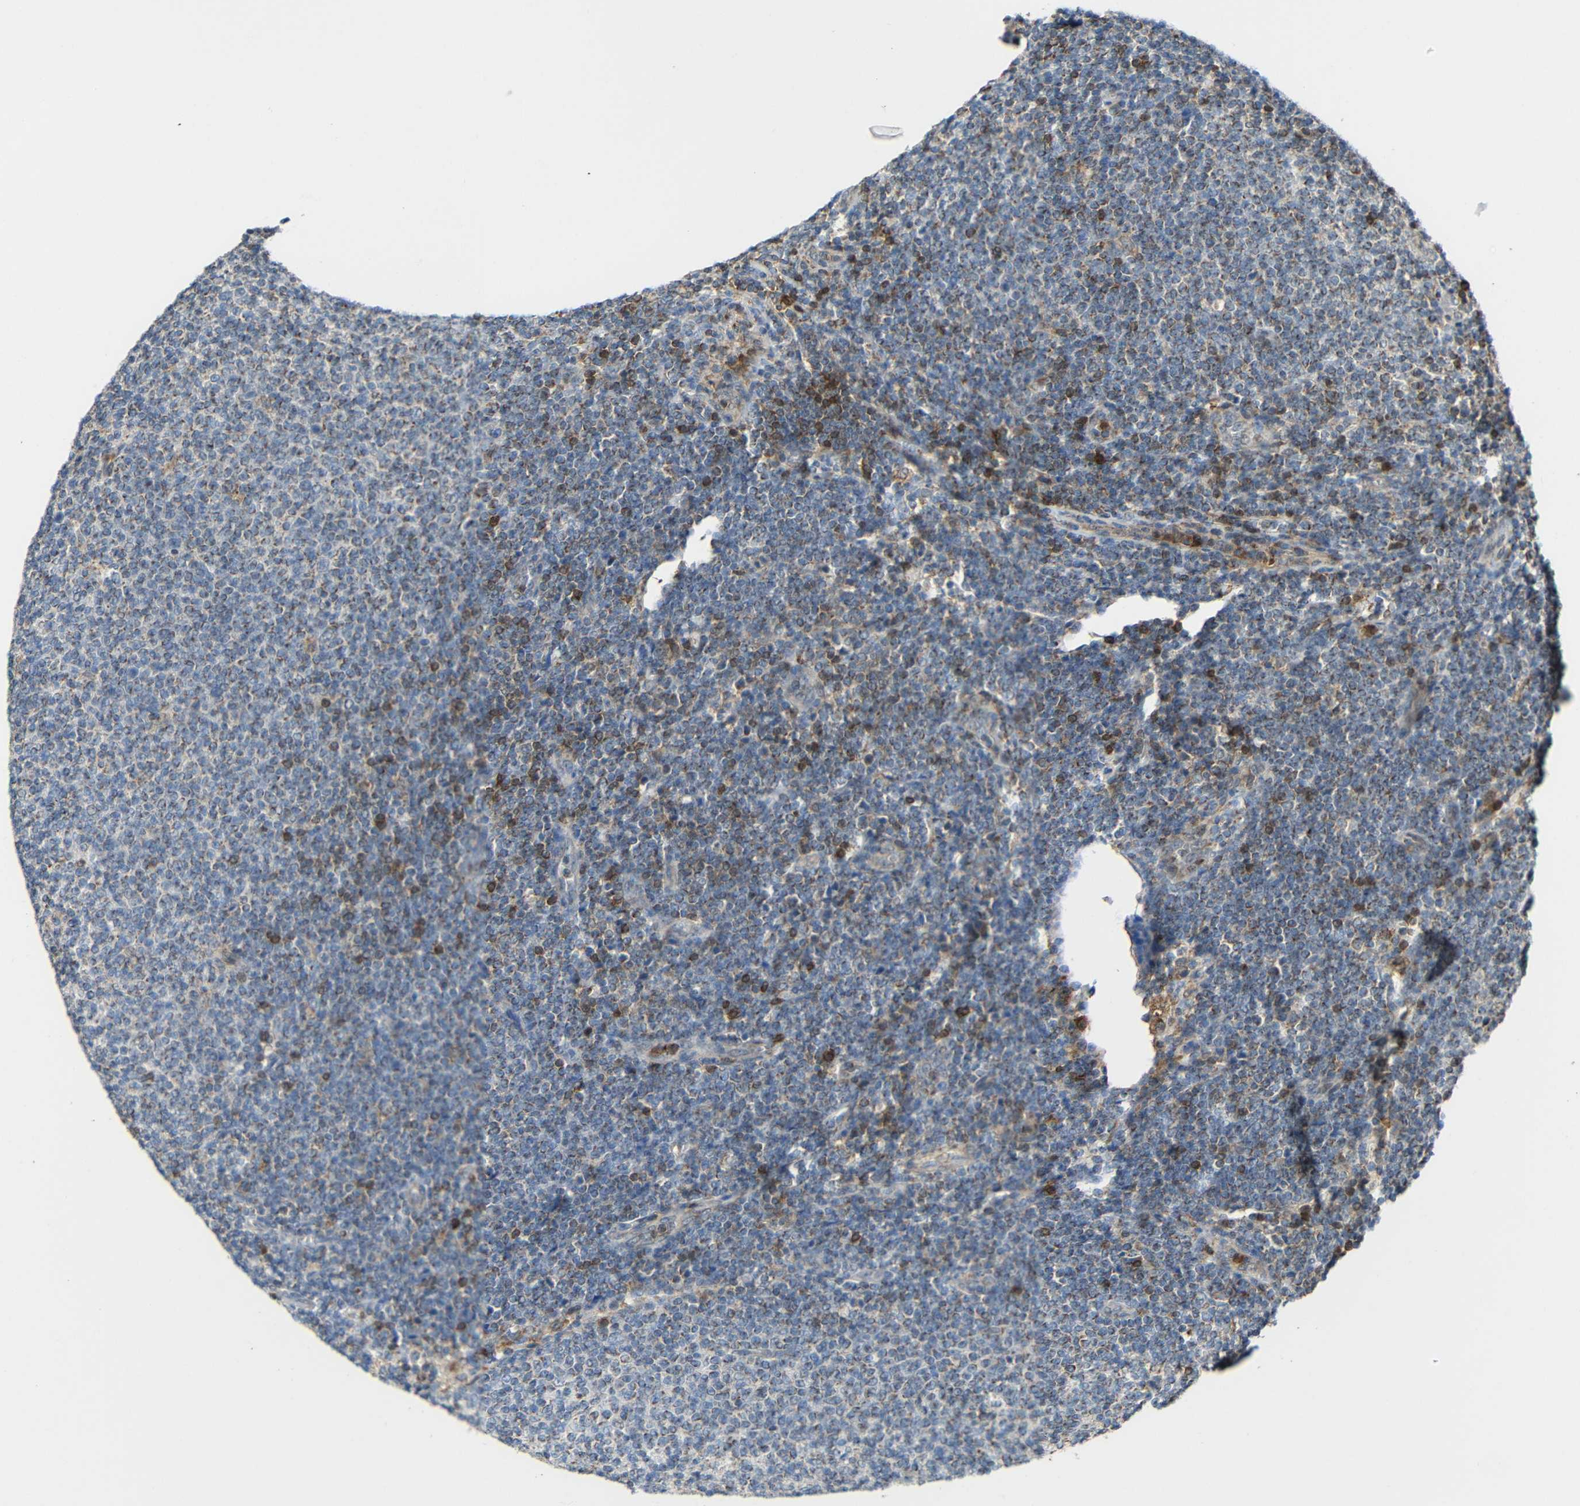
{"staining": {"intensity": "moderate", "quantity": "25%-75%", "location": "cytoplasmic/membranous"}, "tissue": "lymphoma", "cell_type": "Tumor cells", "image_type": "cancer", "snomed": [{"axis": "morphology", "description": "Malignant lymphoma, non-Hodgkin's type, Low grade"}, {"axis": "topography", "description": "Lymph node"}], "caption": "Tumor cells demonstrate moderate cytoplasmic/membranous positivity in approximately 25%-75% of cells in lymphoma. The protein of interest is stained brown, and the nuclei are stained in blue (DAB (3,3'-diaminobenzidine) IHC with brightfield microscopy, high magnification).", "gene": "C1GALT1", "patient": {"sex": "male", "age": 66}}